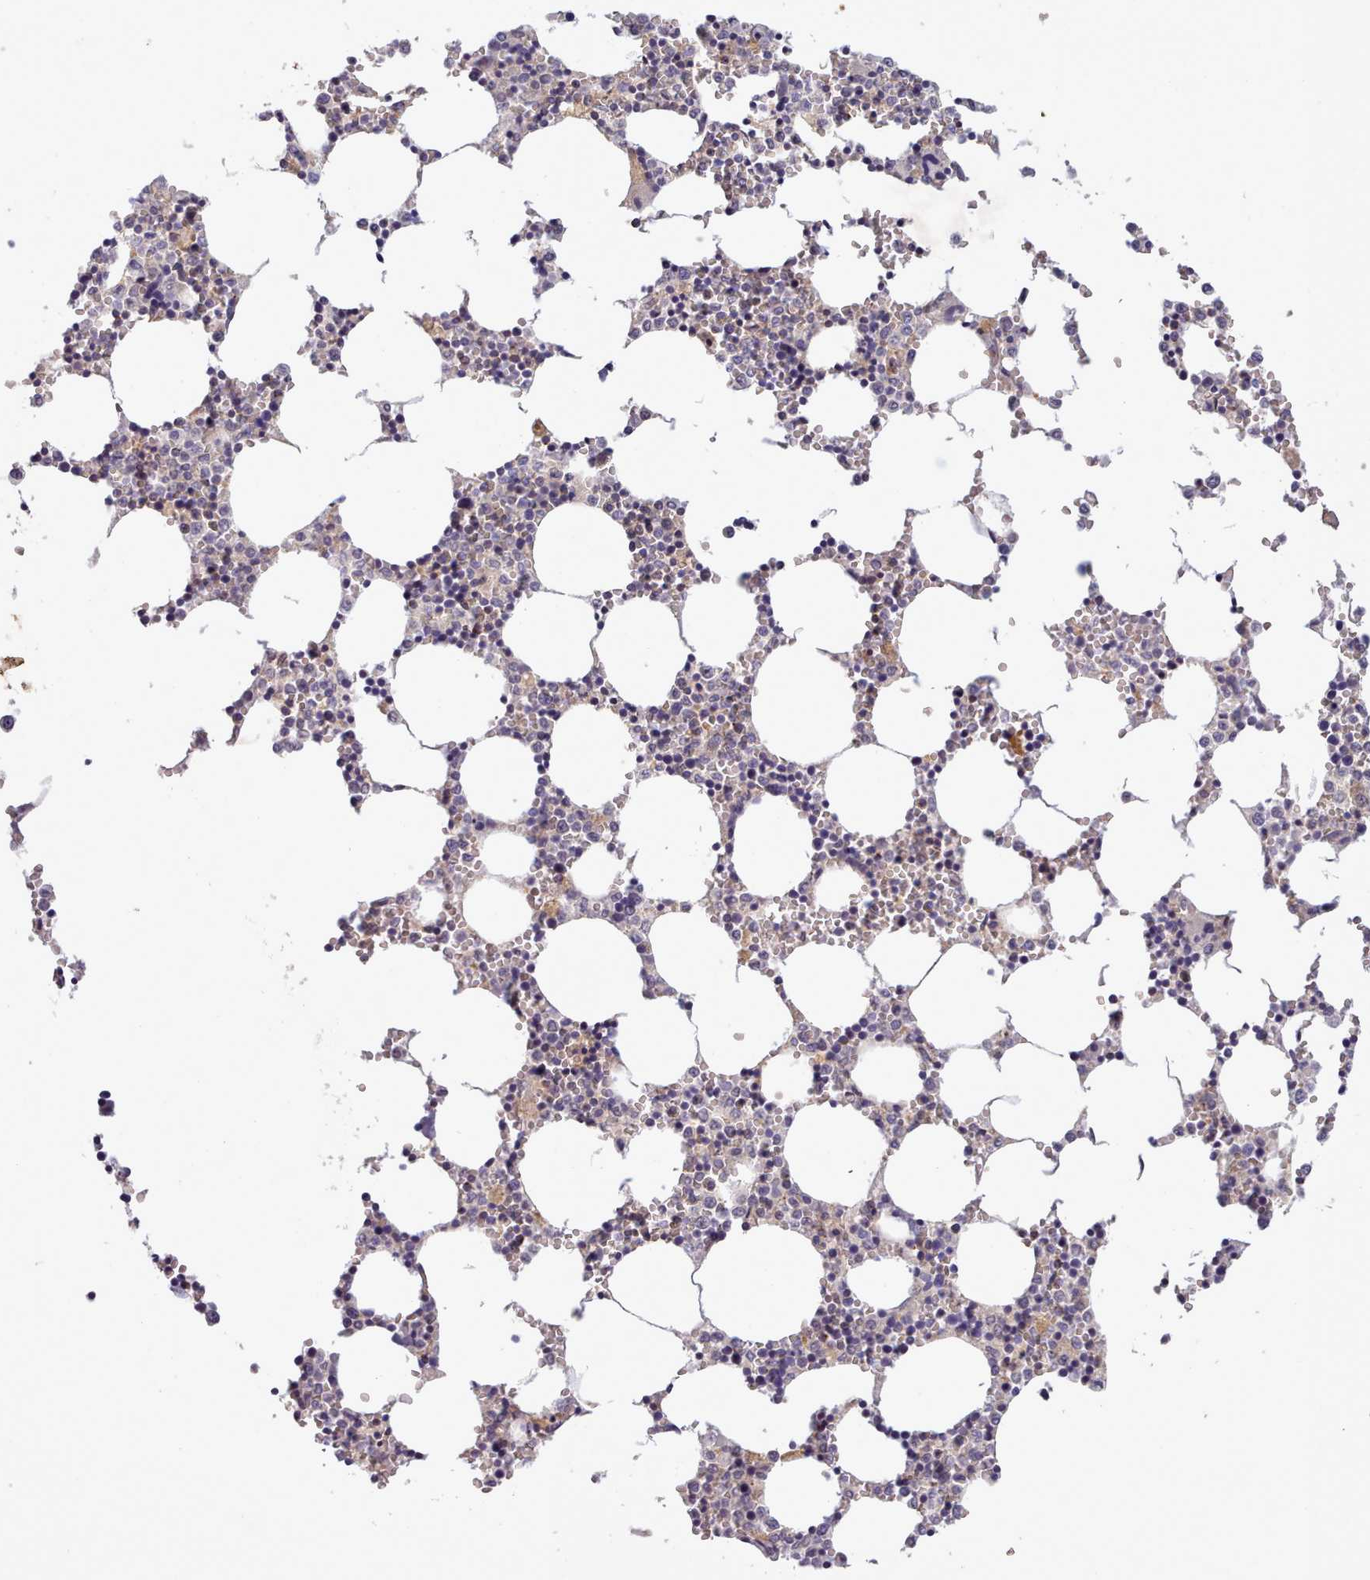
{"staining": {"intensity": "negative", "quantity": "none", "location": "none"}, "tissue": "bone marrow", "cell_type": "Hematopoietic cells", "image_type": "normal", "snomed": [{"axis": "morphology", "description": "Normal tissue, NOS"}, {"axis": "topography", "description": "Bone marrow"}], "caption": "Immunohistochemistry histopathology image of unremarkable bone marrow stained for a protein (brown), which displays no expression in hematopoietic cells.", "gene": "ARL17A", "patient": {"sex": "female", "age": 64}}